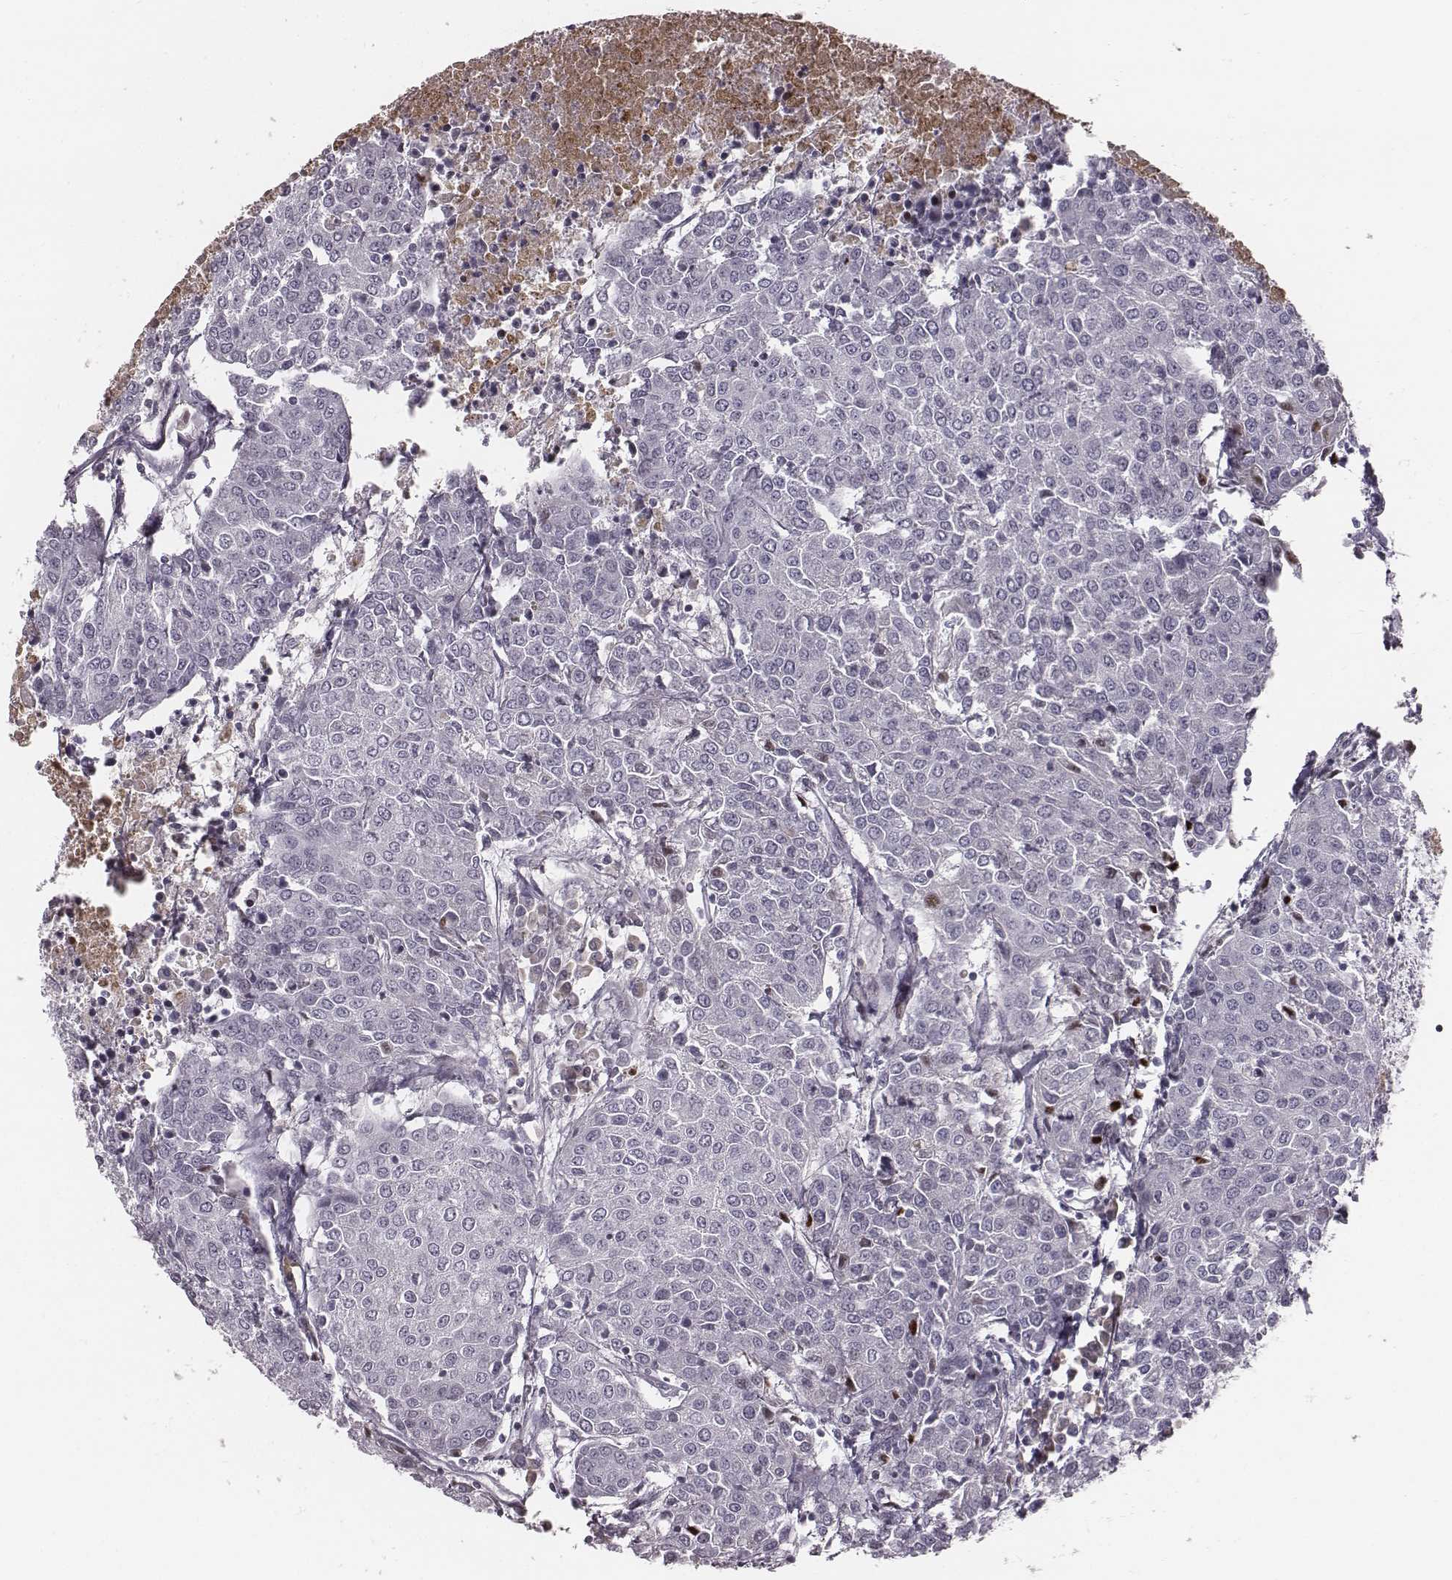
{"staining": {"intensity": "negative", "quantity": "none", "location": "none"}, "tissue": "urothelial cancer", "cell_type": "Tumor cells", "image_type": "cancer", "snomed": [{"axis": "morphology", "description": "Urothelial carcinoma, High grade"}, {"axis": "topography", "description": "Urinary bladder"}], "caption": "Urothelial cancer stained for a protein using immunohistochemistry shows no positivity tumor cells.", "gene": "NDC1", "patient": {"sex": "female", "age": 85}}